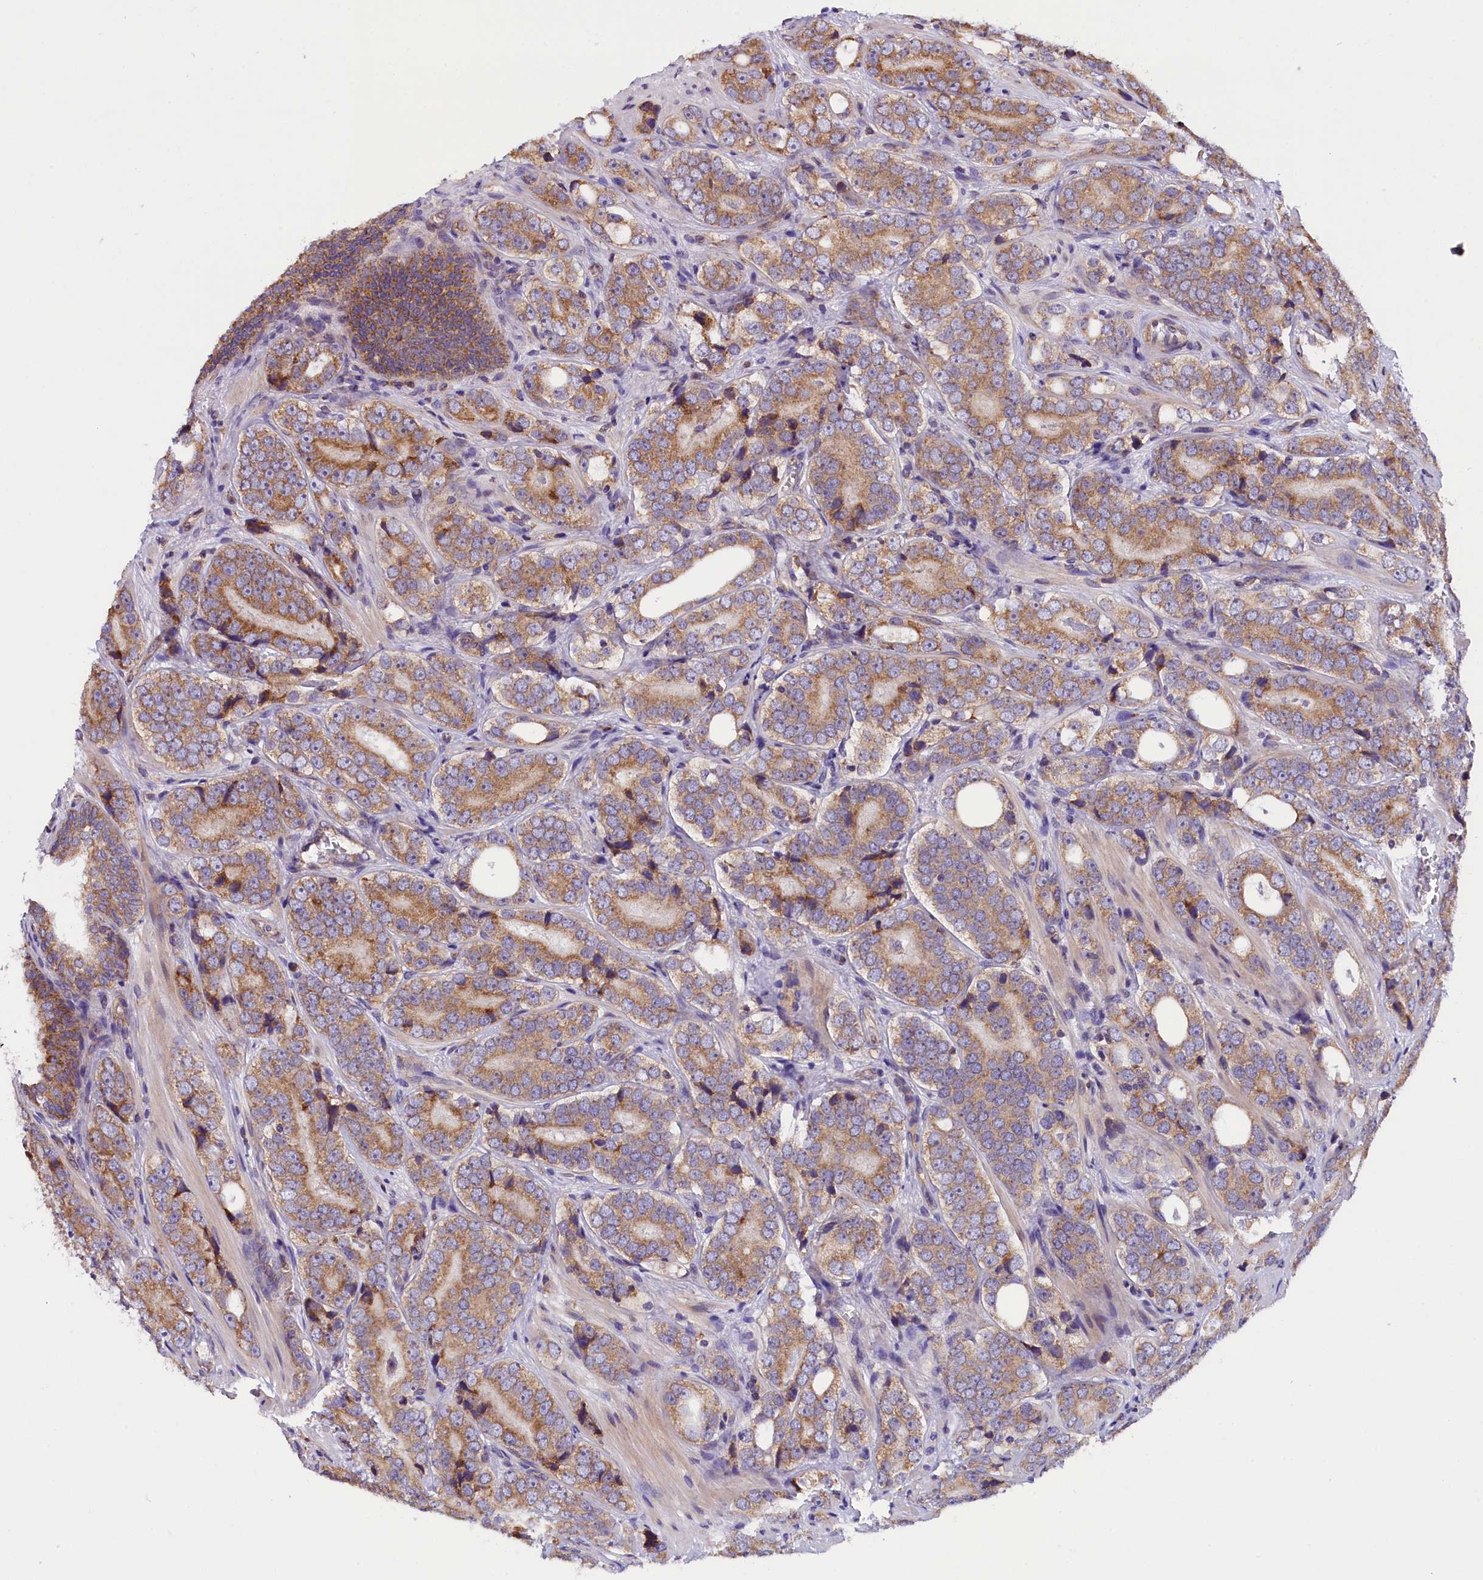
{"staining": {"intensity": "moderate", "quantity": ">75%", "location": "cytoplasmic/membranous"}, "tissue": "prostate cancer", "cell_type": "Tumor cells", "image_type": "cancer", "snomed": [{"axis": "morphology", "description": "Adenocarcinoma, High grade"}, {"axis": "topography", "description": "Prostate"}], "caption": "Immunohistochemistry staining of high-grade adenocarcinoma (prostate), which shows medium levels of moderate cytoplasmic/membranous staining in approximately >75% of tumor cells indicating moderate cytoplasmic/membranous protein positivity. The staining was performed using DAB (brown) for protein detection and nuclei were counterstained in hematoxylin (blue).", "gene": "DNAJB9", "patient": {"sex": "male", "age": 56}}